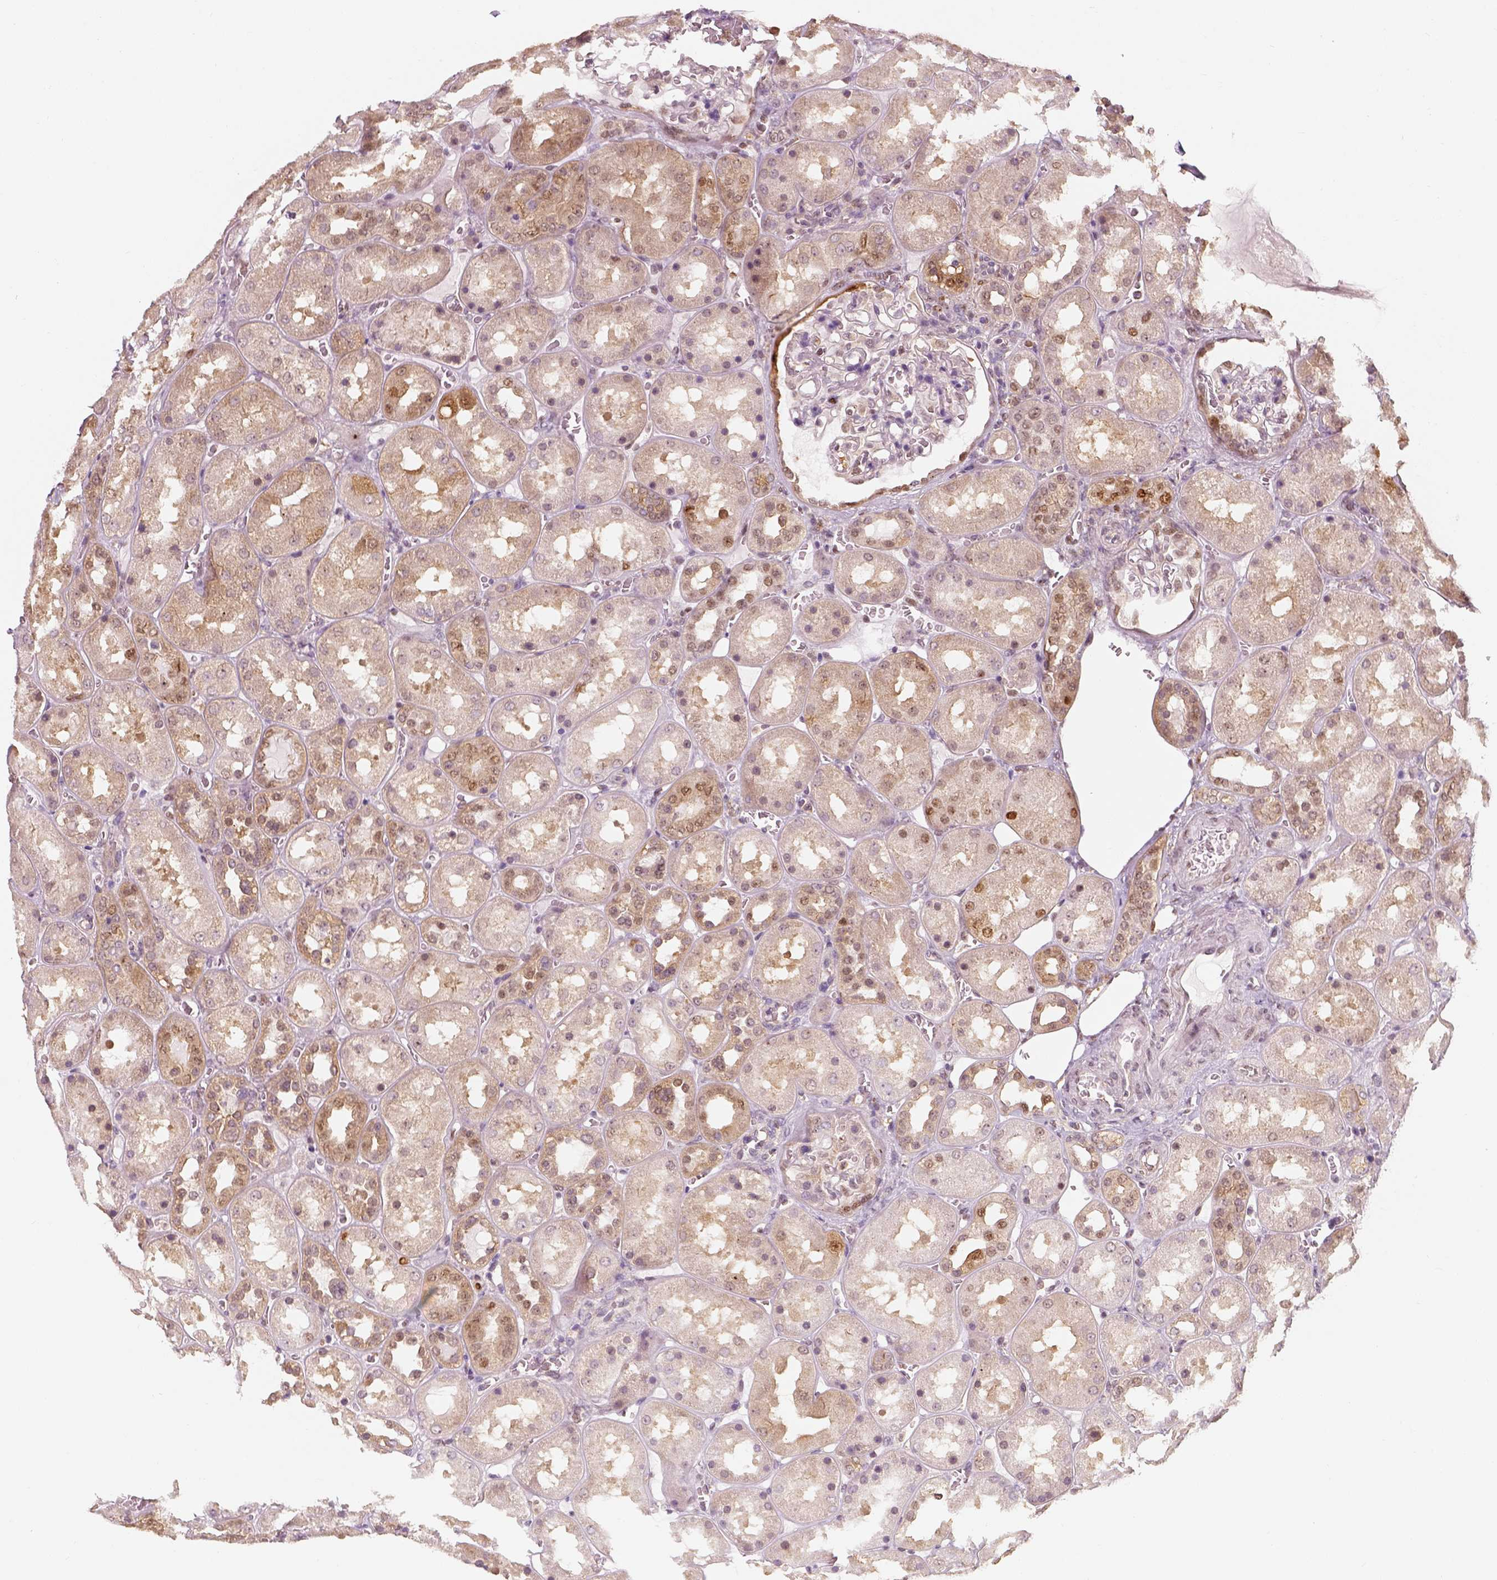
{"staining": {"intensity": "weak", "quantity": "<25%", "location": "cytoplasmic/membranous,nuclear"}, "tissue": "kidney", "cell_type": "Cells in glomeruli", "image_type": "normal", "snomed": [{"axis": "morphology", "description": "Normal tissue, NOS"}, {"axis": "topography", "description": "Kidney"}], "caption": "A high-resolution photomicrograph shows IHC staining of normal kidney, which shows no significant positivity in cells in glomeruli.", "gene": "SQSTM1", "patient": {"sex": "male", "age": 73}}